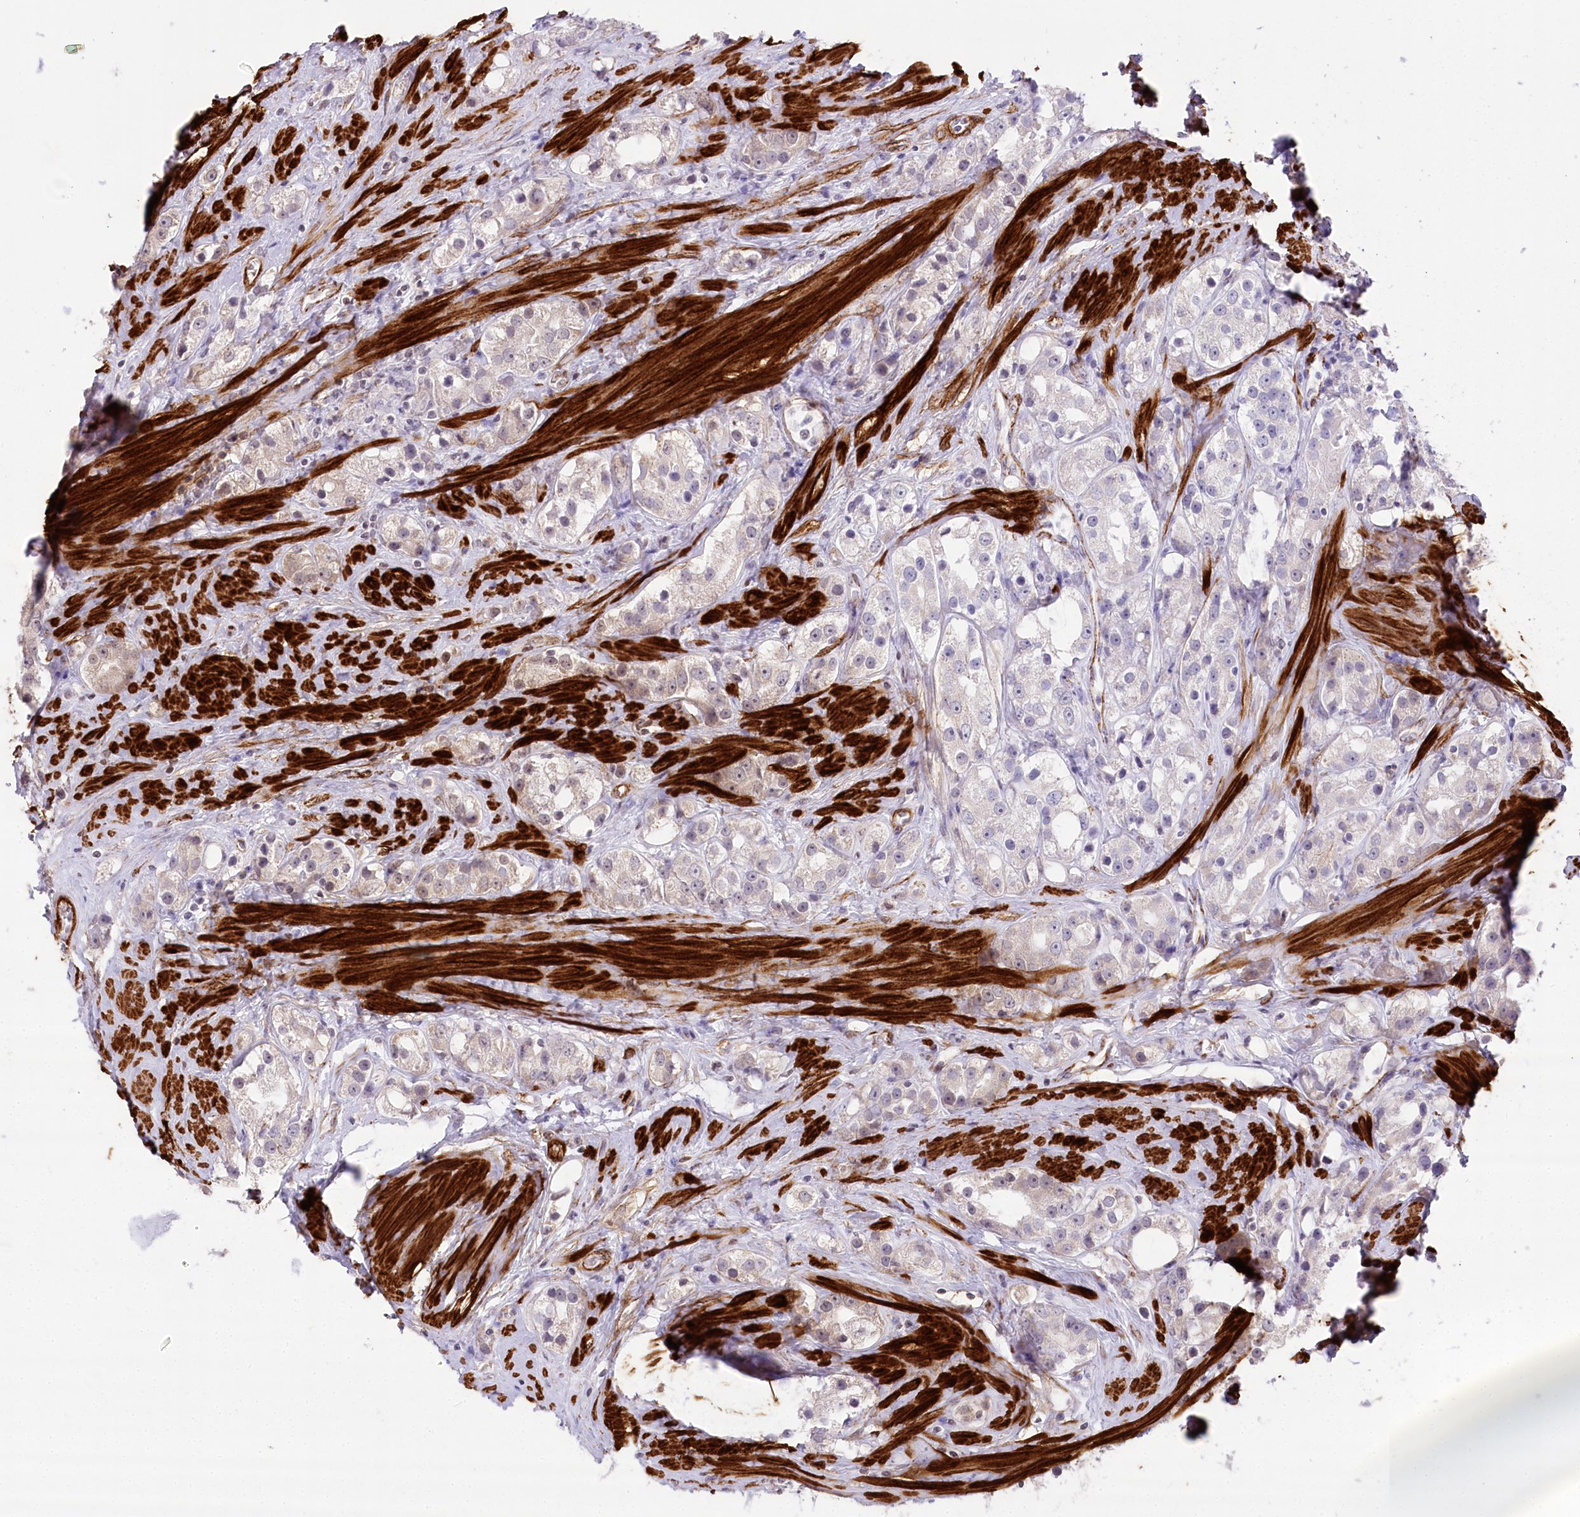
{"staining": {"intensity": "negative", "quantity": "none", "location": "none"}, "tissue": "prostate cancer", "cell_type": "Tumor cells", "image_type": "cancer", "snomed": [{"axis": "morphology", "description": "Adenocarcinoma, NOS"}, {"axis": "topography", "description": "Prostate"}], "caption": "A photomicrograph of human prostate cancer is negative for staining in tumor cells. (Brightfield microscopy of DAB IHC at high magnification).", "gene": "SYNPO2", "patient": {"sex": "male", "age": 79}}